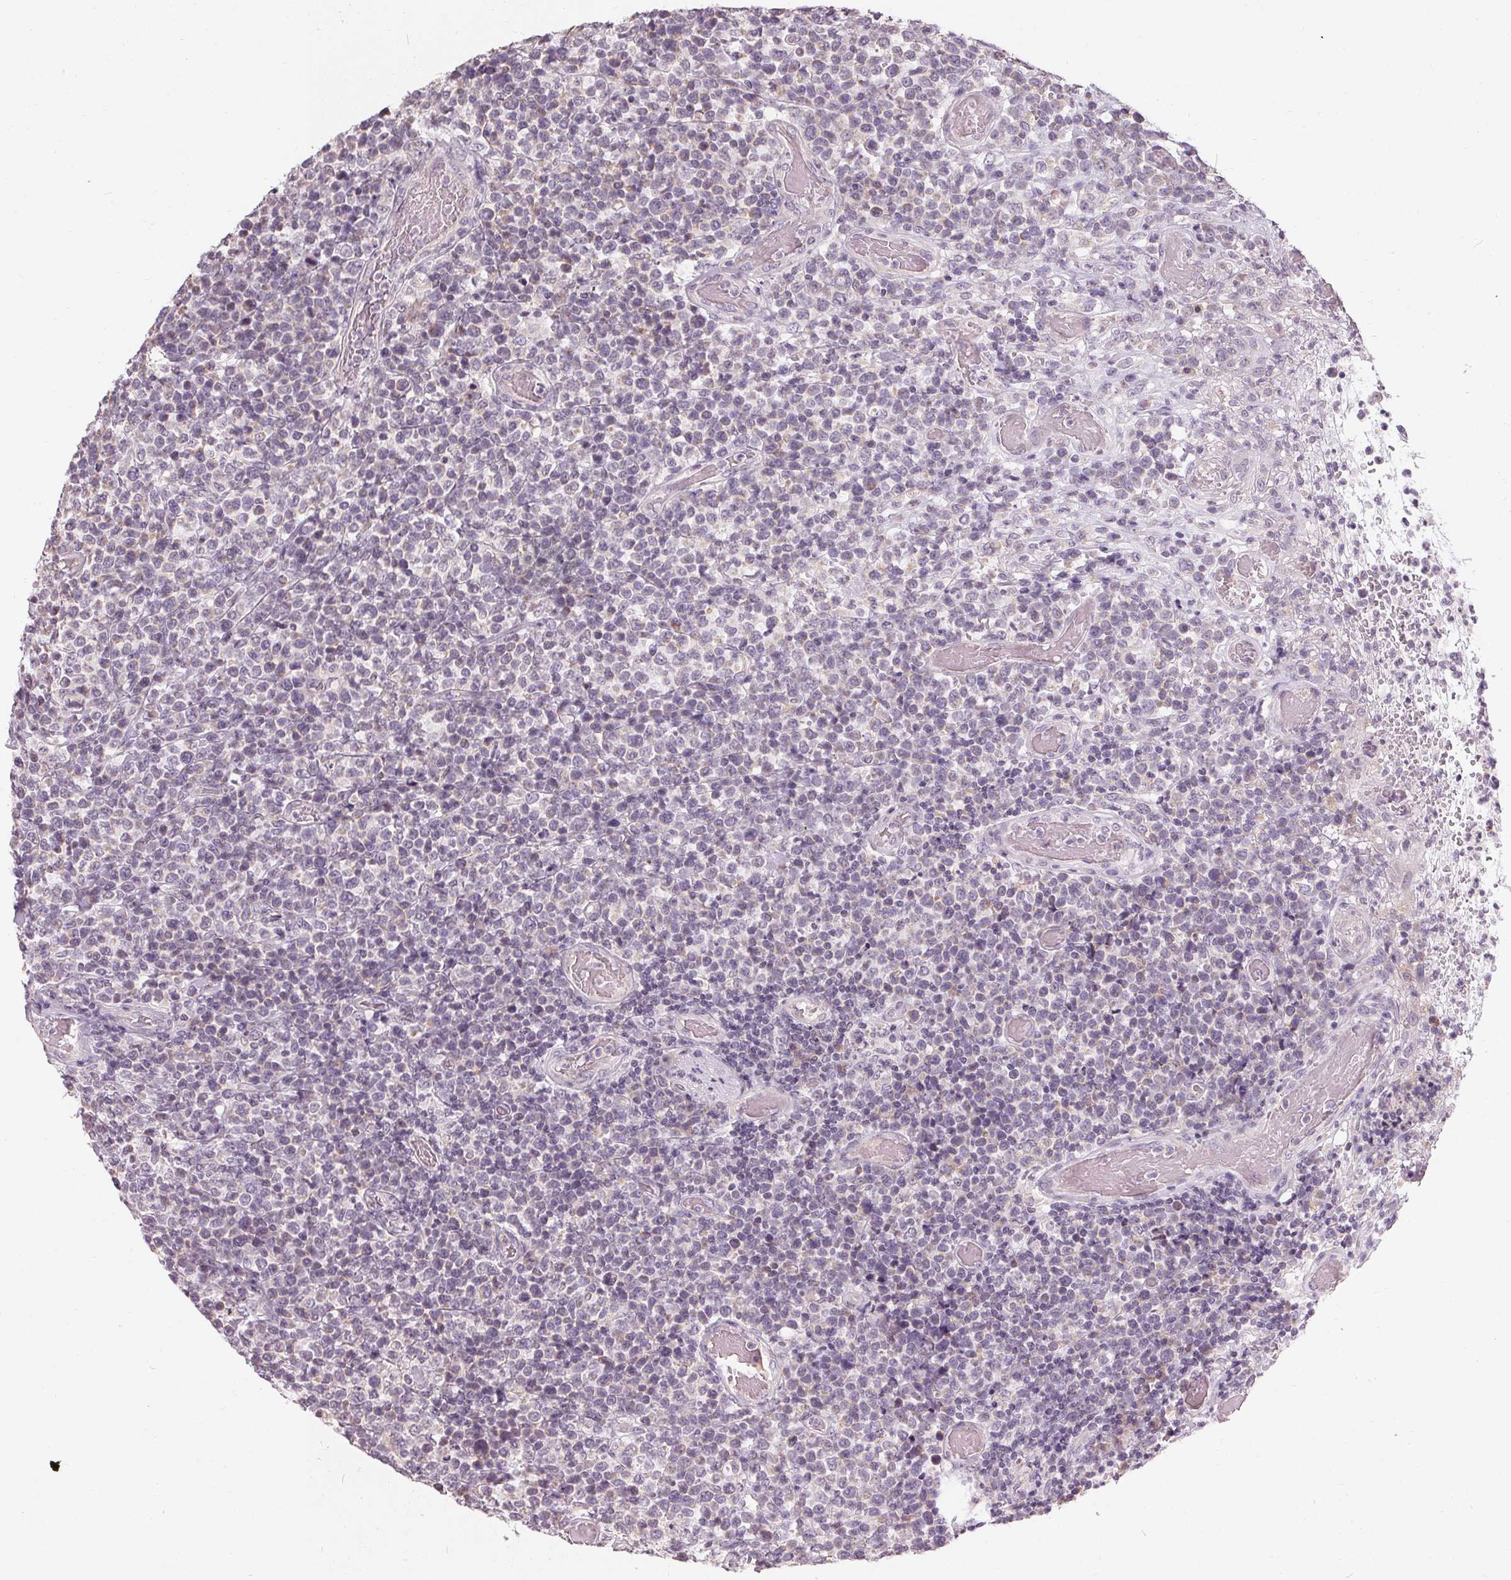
{"staining": {"intensity": "negative", "quantity": "none", "location": "none"}, "tissue": "lymphoma", "cell_type": "Tumor cells", "image_type": "cancer", "snomed": [{"axis": "morphology", "description": "Malignant lymphoma, non-Hodgkin's type, High grade"}, {"axis": "topography", "description": "Soft tissue"}], "caption": "Immunohistochemistry photomicrograph of neoplastic tissue: high-grade malignant lymphoma, non-Hodgkin's type stained with DAB displays no significant protein expression in tumor cells.", "gene": "TRIM60", "patient": {"sex": "female", "age": 56}}